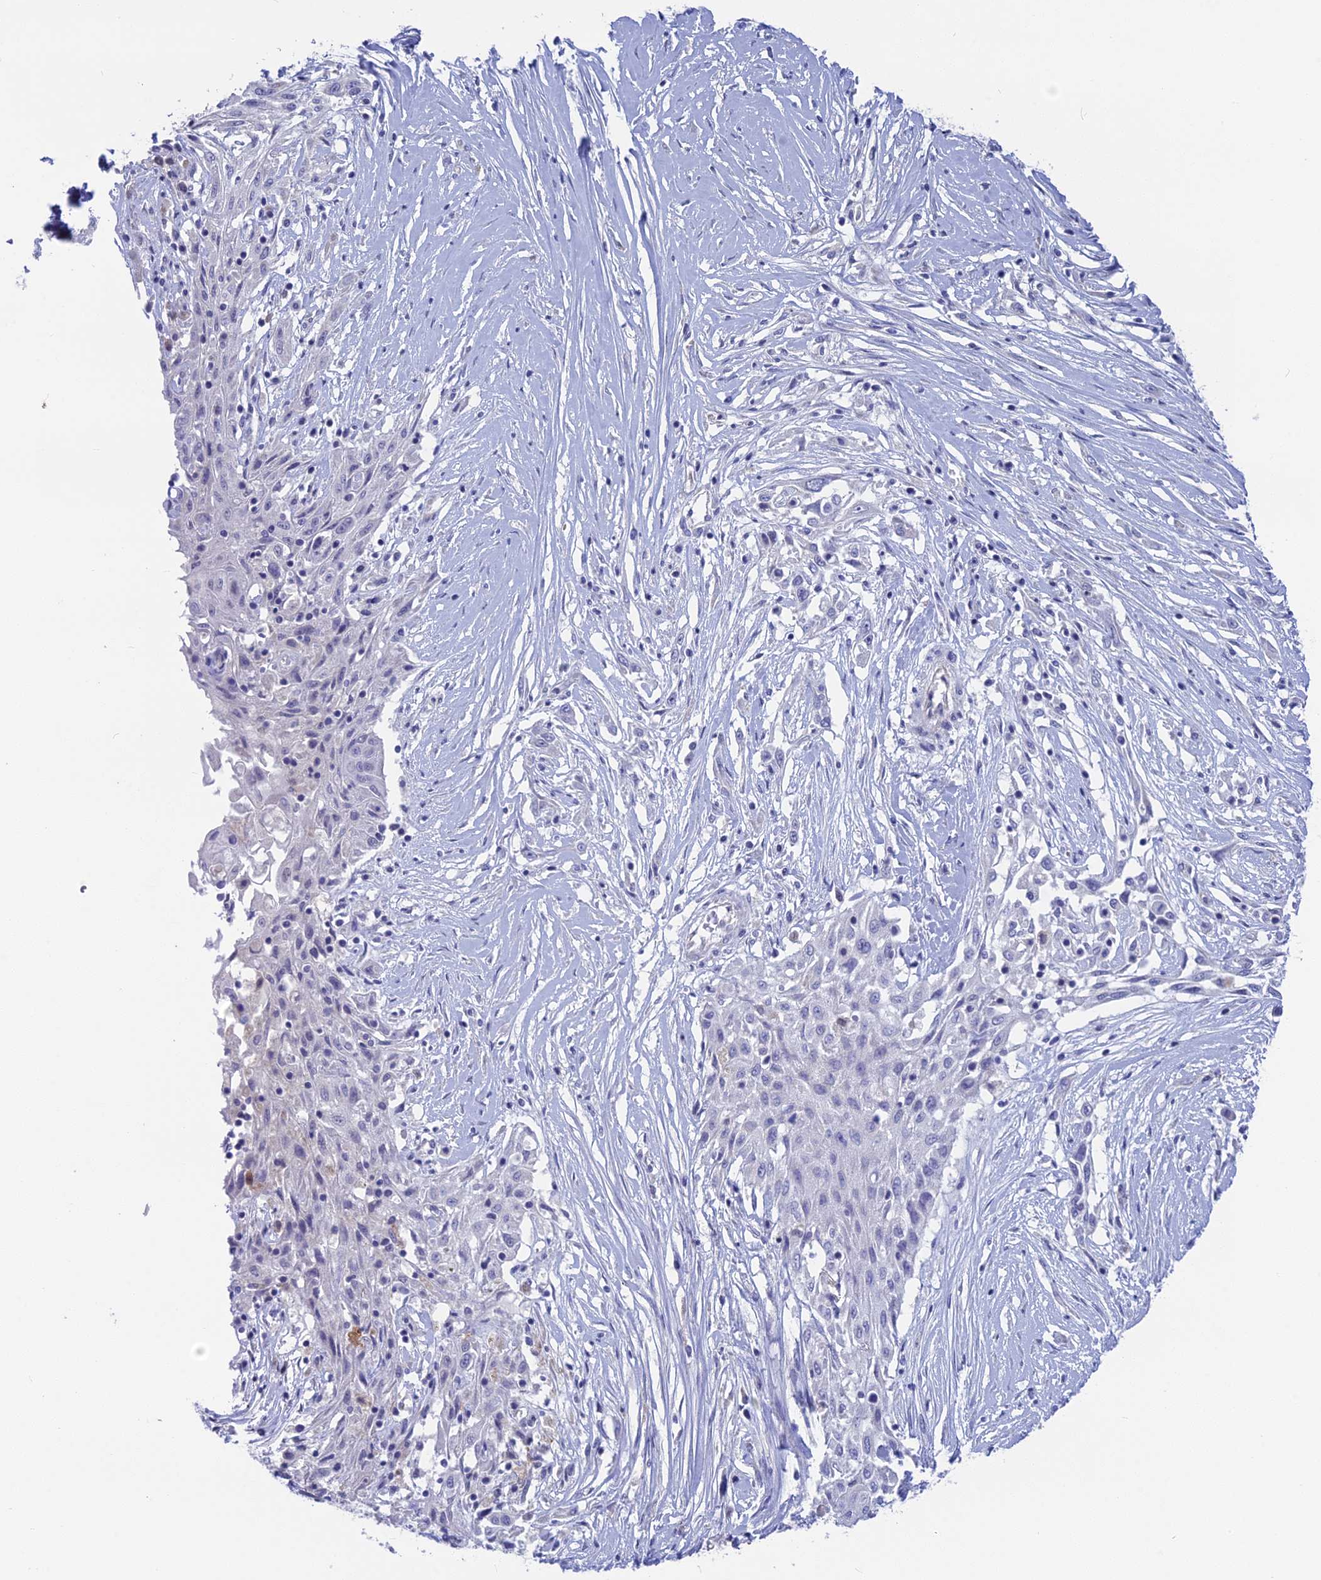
{"staining": {"intensity": "negative", "quantity": "none", "location": "none"}, "tissue": "skin cancer", "cell_type": "Tumor cells", "image_type": "cancer", "snomed": [{"axis": "morphology", "description": "Squamous cell carcinoma, NOS"}, {"axis": "morphology", "description": "Squamous cell carcinoma, metastatic, NOS"}, {"axis": "topography", "description": "Skin"}, {"axis": "topography", "description": "Lymph node"}], "caption": "Skin cancer was stained to show a protein in brown. There is no significant staining in tumor cells.", "gene": "SNTN", "patient": {"sex": "male", "age": 75}}